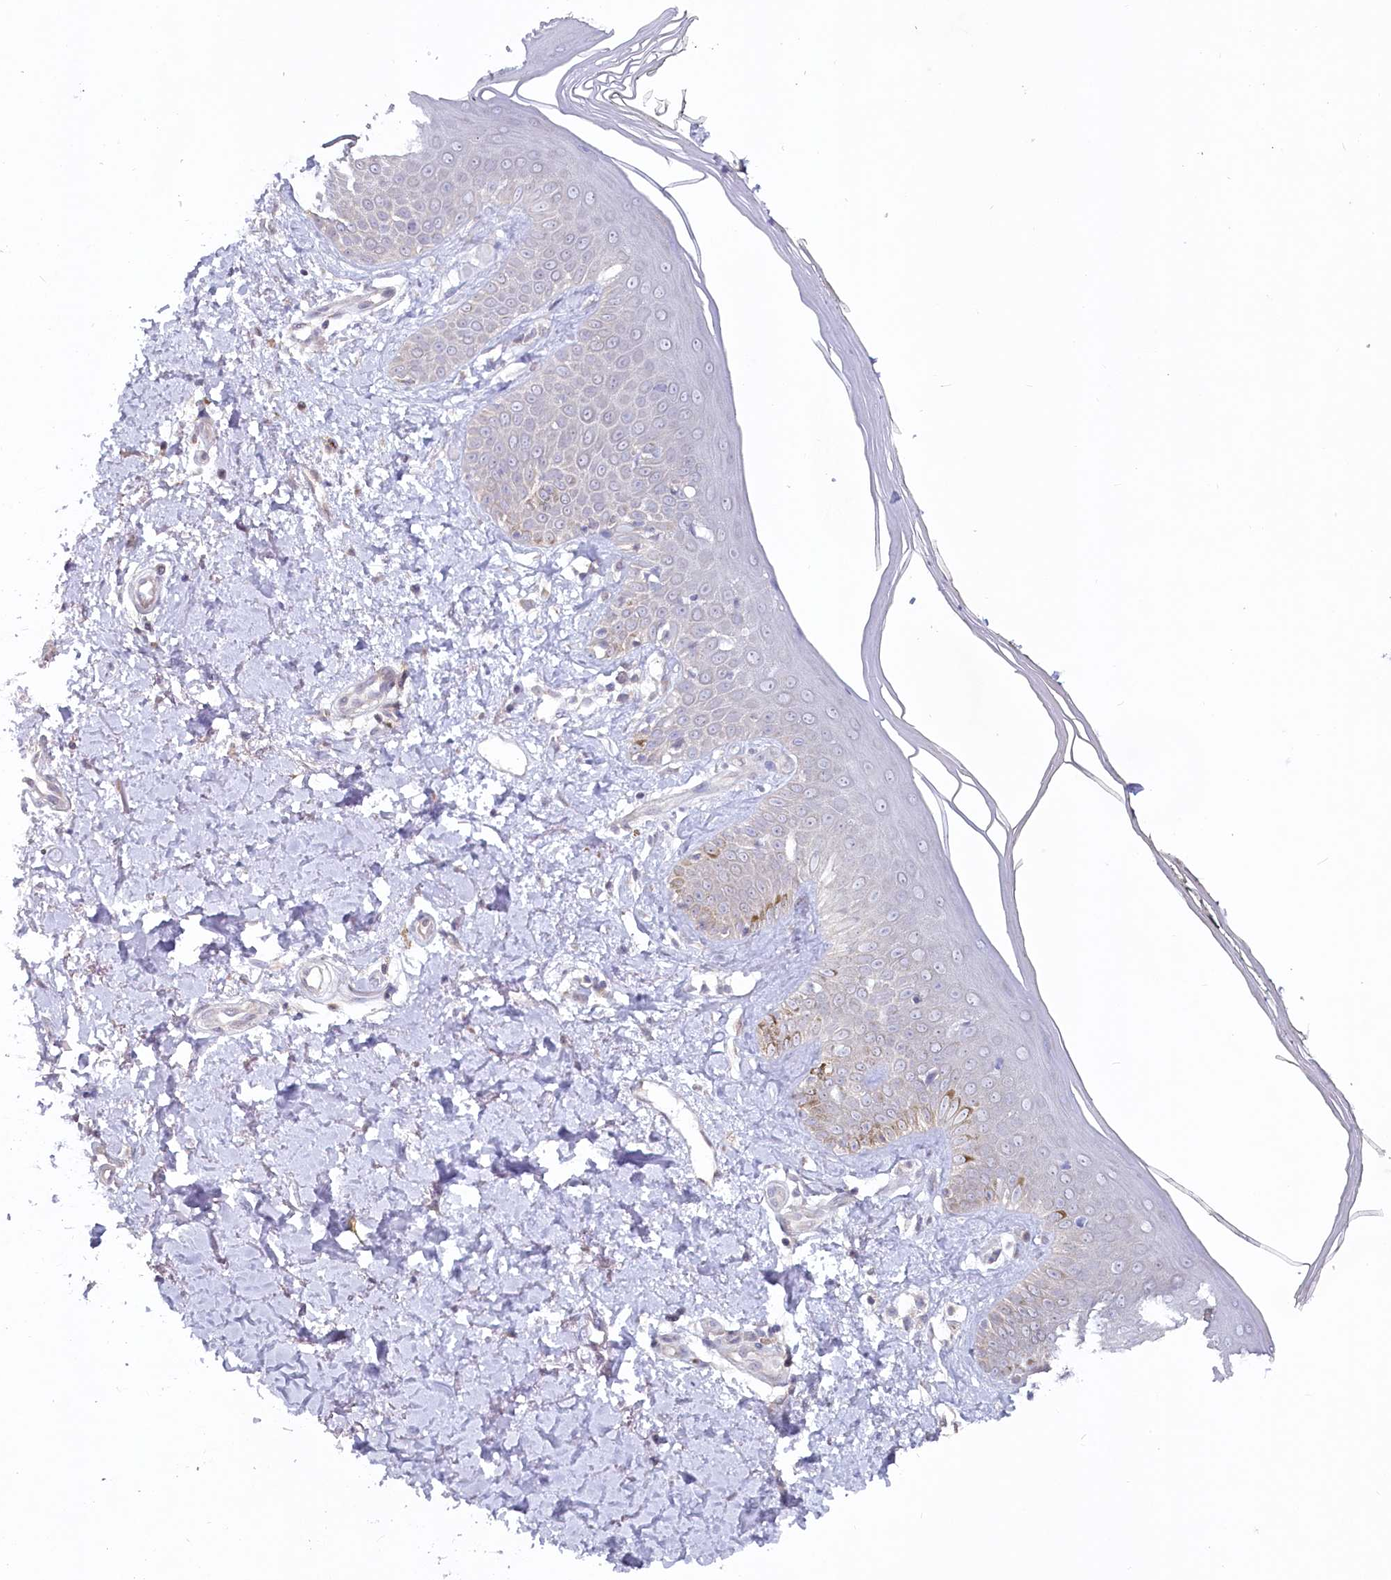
{"staining": {"intensity": "moderate", "quantity": ">75%", "location": "cytoplasmic/membranous"}, "tissue": "skin", "cell_type": "Fibroblasts", "image_type": "normal", "snomed": [{"axis": "morphology", "description": "Normal tissue, NOS"}, {"axis": "topography", "description": "Skin"}], "caption": "An immunohistochemistry (IHC) micrograph of unremarkable tissue is shown. Protein staining in brown labels moderate cytoplasmic/membranous positivity in skin within fibroblasts. Nuclei are stained in blue.", "gene": "AAMDC", "patient": {"sex": "female", "age": 64}}